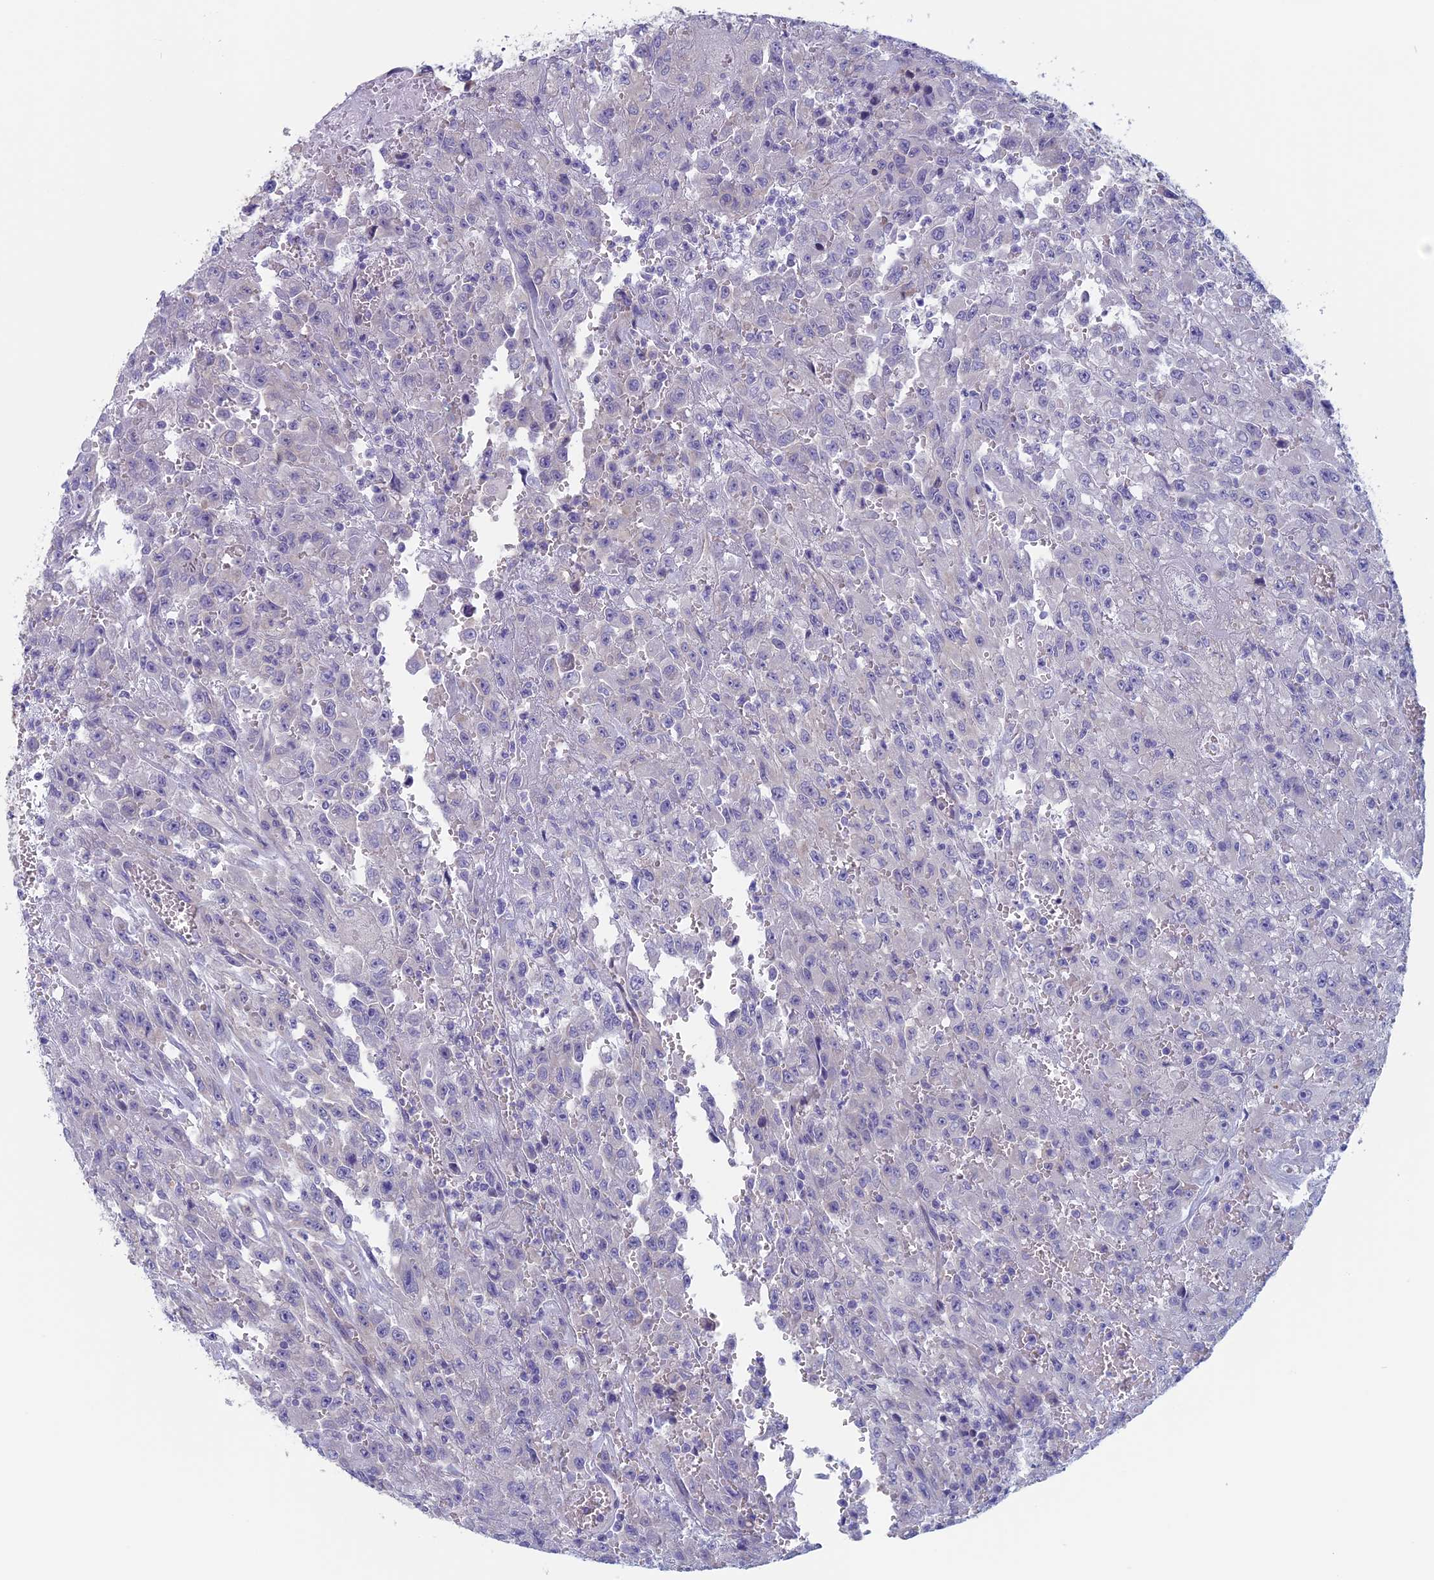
{"staining": {"intensity": "negative", "quantity": "none", "location": "none"}, "tissue": "urothelial cancer", "cell_type": "Tumor cells", "image_type": "cancer", "snomed": [{"axis": "morphology", "description": "Urothelial carcinoma, High grade"}, {"axis": "topography", "description": "Urinary bladder"}], "caption": "Human urothelial carcinoma (high-grade) stained for a protein using IHC exhibits no expression in tumor cells.", "gene": "CNOT6L", "patient": {"sex": "male", "age": 46}}